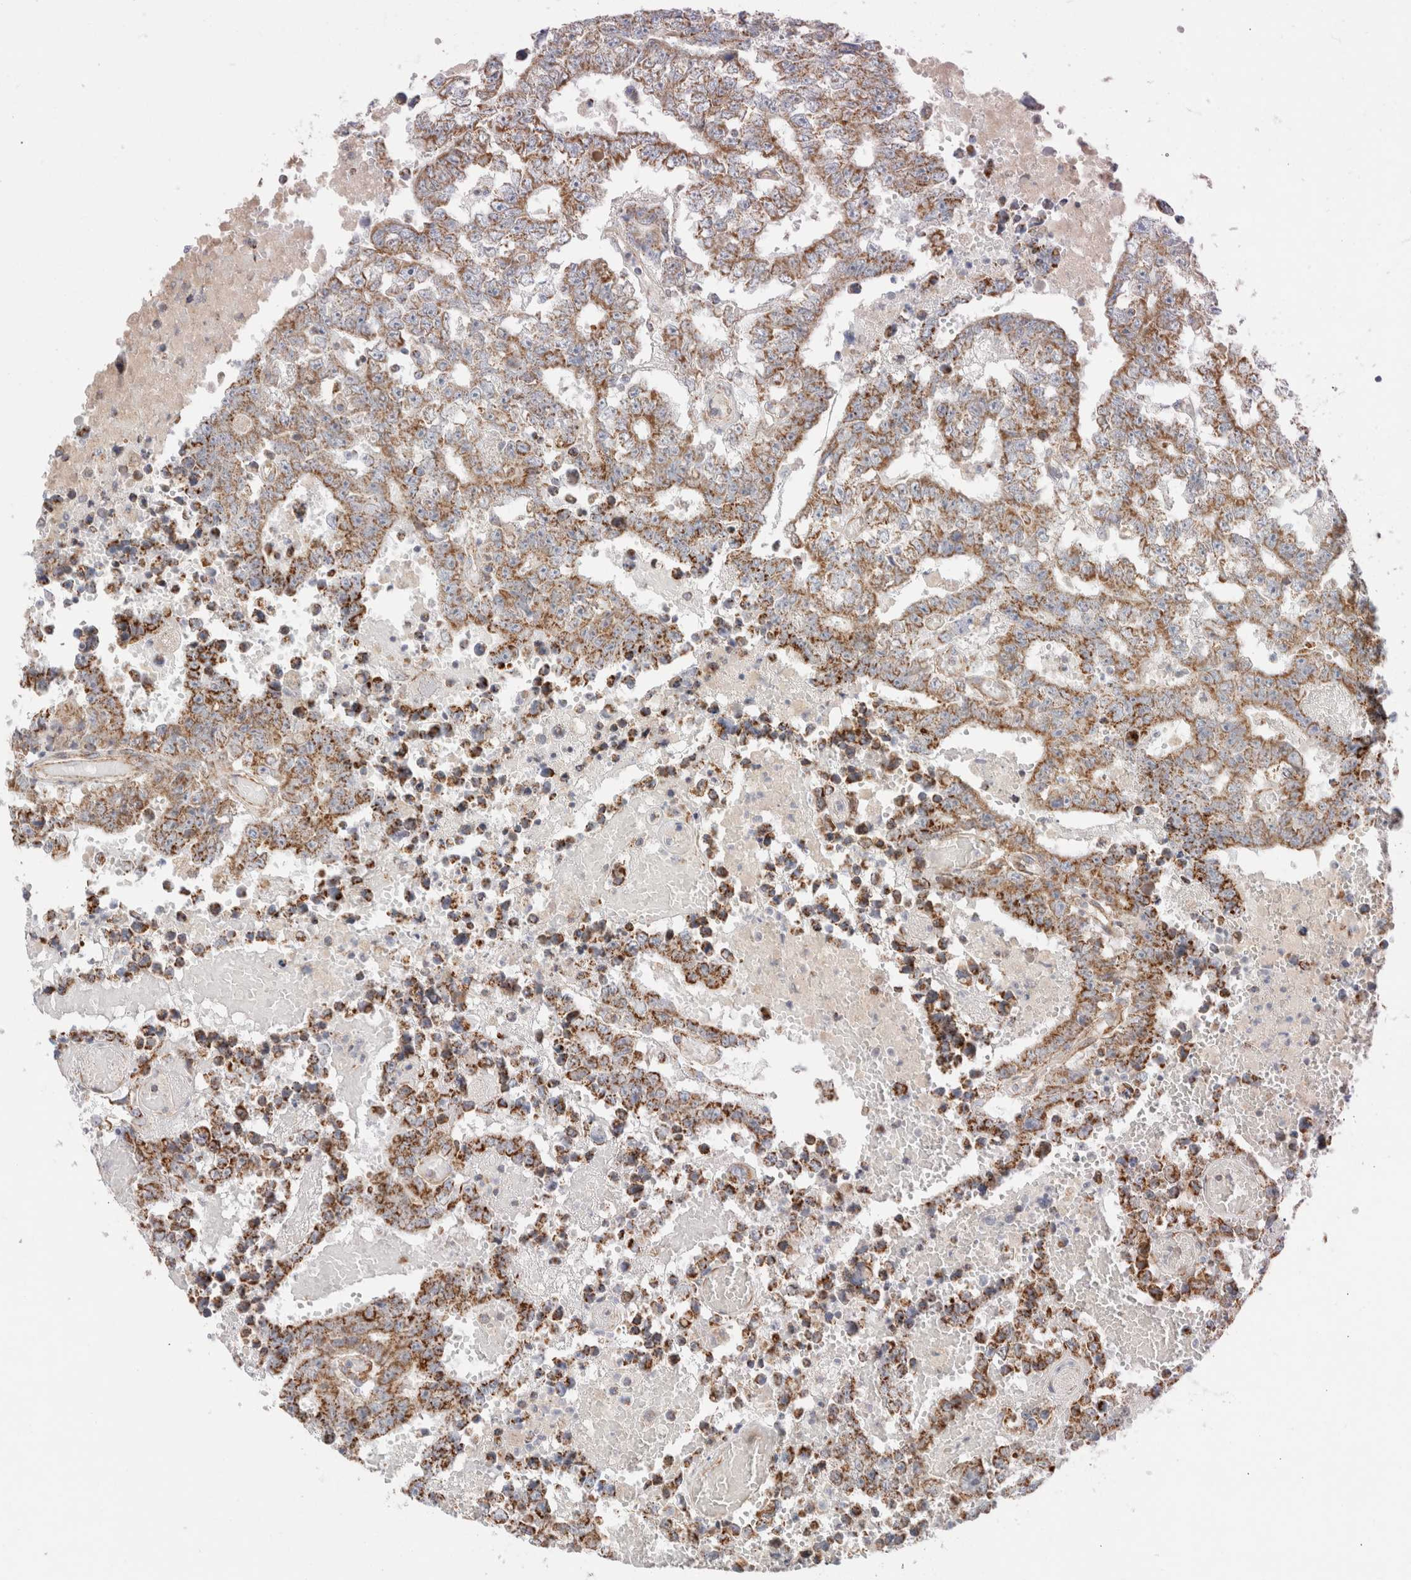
{"staining": {"intensity": "moderate", "quantity": ">75%", "location": "cytoplasmic/membranous"}, "tissue": "testis cancer", "cell_type": "Tumor cells", "image_type": "cancer", "snomed": [{"axis": "morphology", "description": "Carcinoma, Embryonal, NOS"}, {"axis": "topography", "description": "Testis"}], "caption": "Testis cancer stained for a protein displays moderate cytoplasmic/membranous positivity in tumor cells.", "gene": "MRM3", "patient": {"sex": "male", "age": 25}}